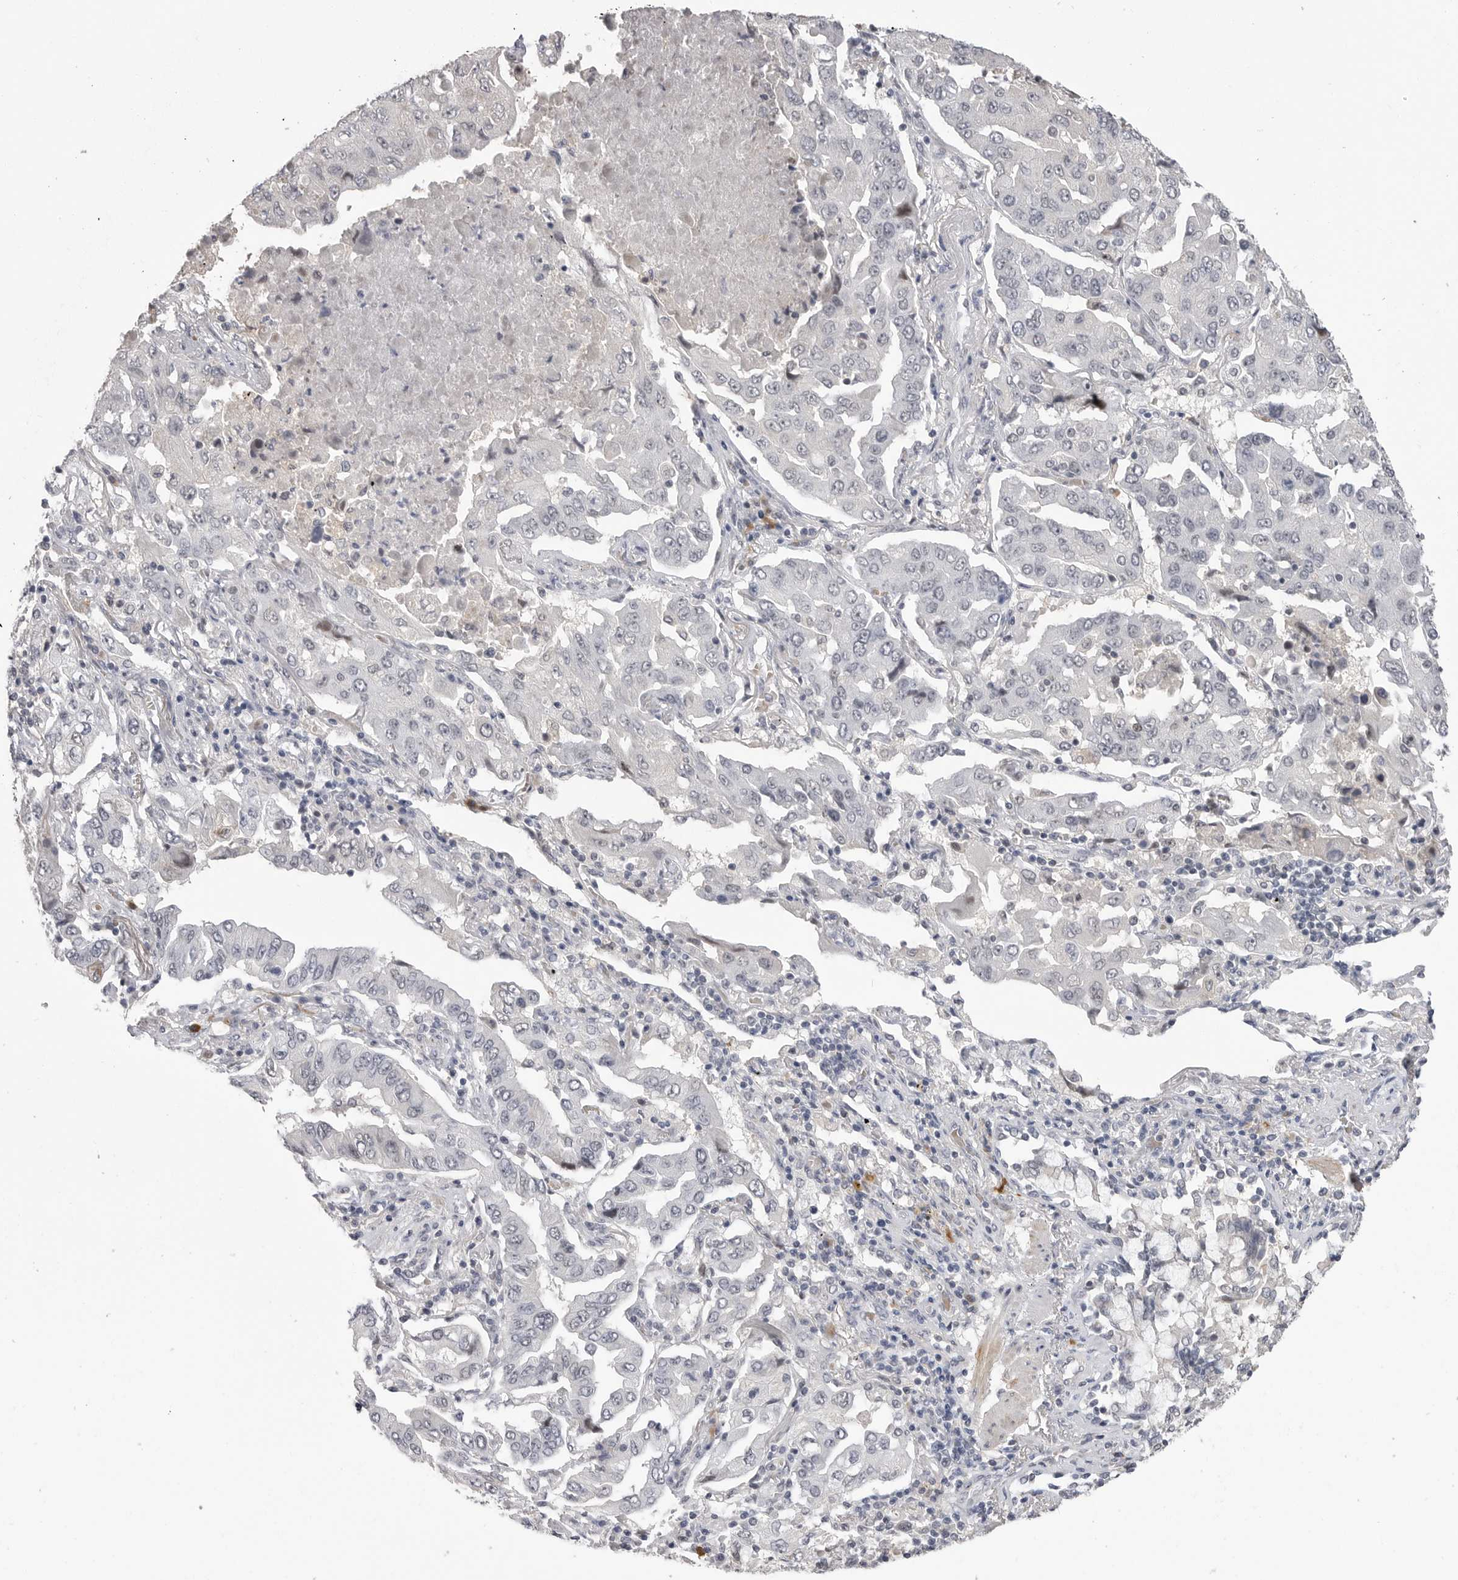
{"staining": {"intensity": "negative", "quantity": "none", "location": "none"}, "tissue": "lung cancer", "cell_type": "Tumor cells", "image_type": "cancer", "snomed": [{"axis": "morphology", "description": "Adenocarcinoma, NOS"}, {"axis": "topography", "description": "Lung"}], "caption": "DAB immunohistochemical staining of human lung cancer (adenocarcinoma) shows no significant positivity in tumor cells.", "gene": "PLEKHF1", "patient": {"sex": "female", "age": 65}}